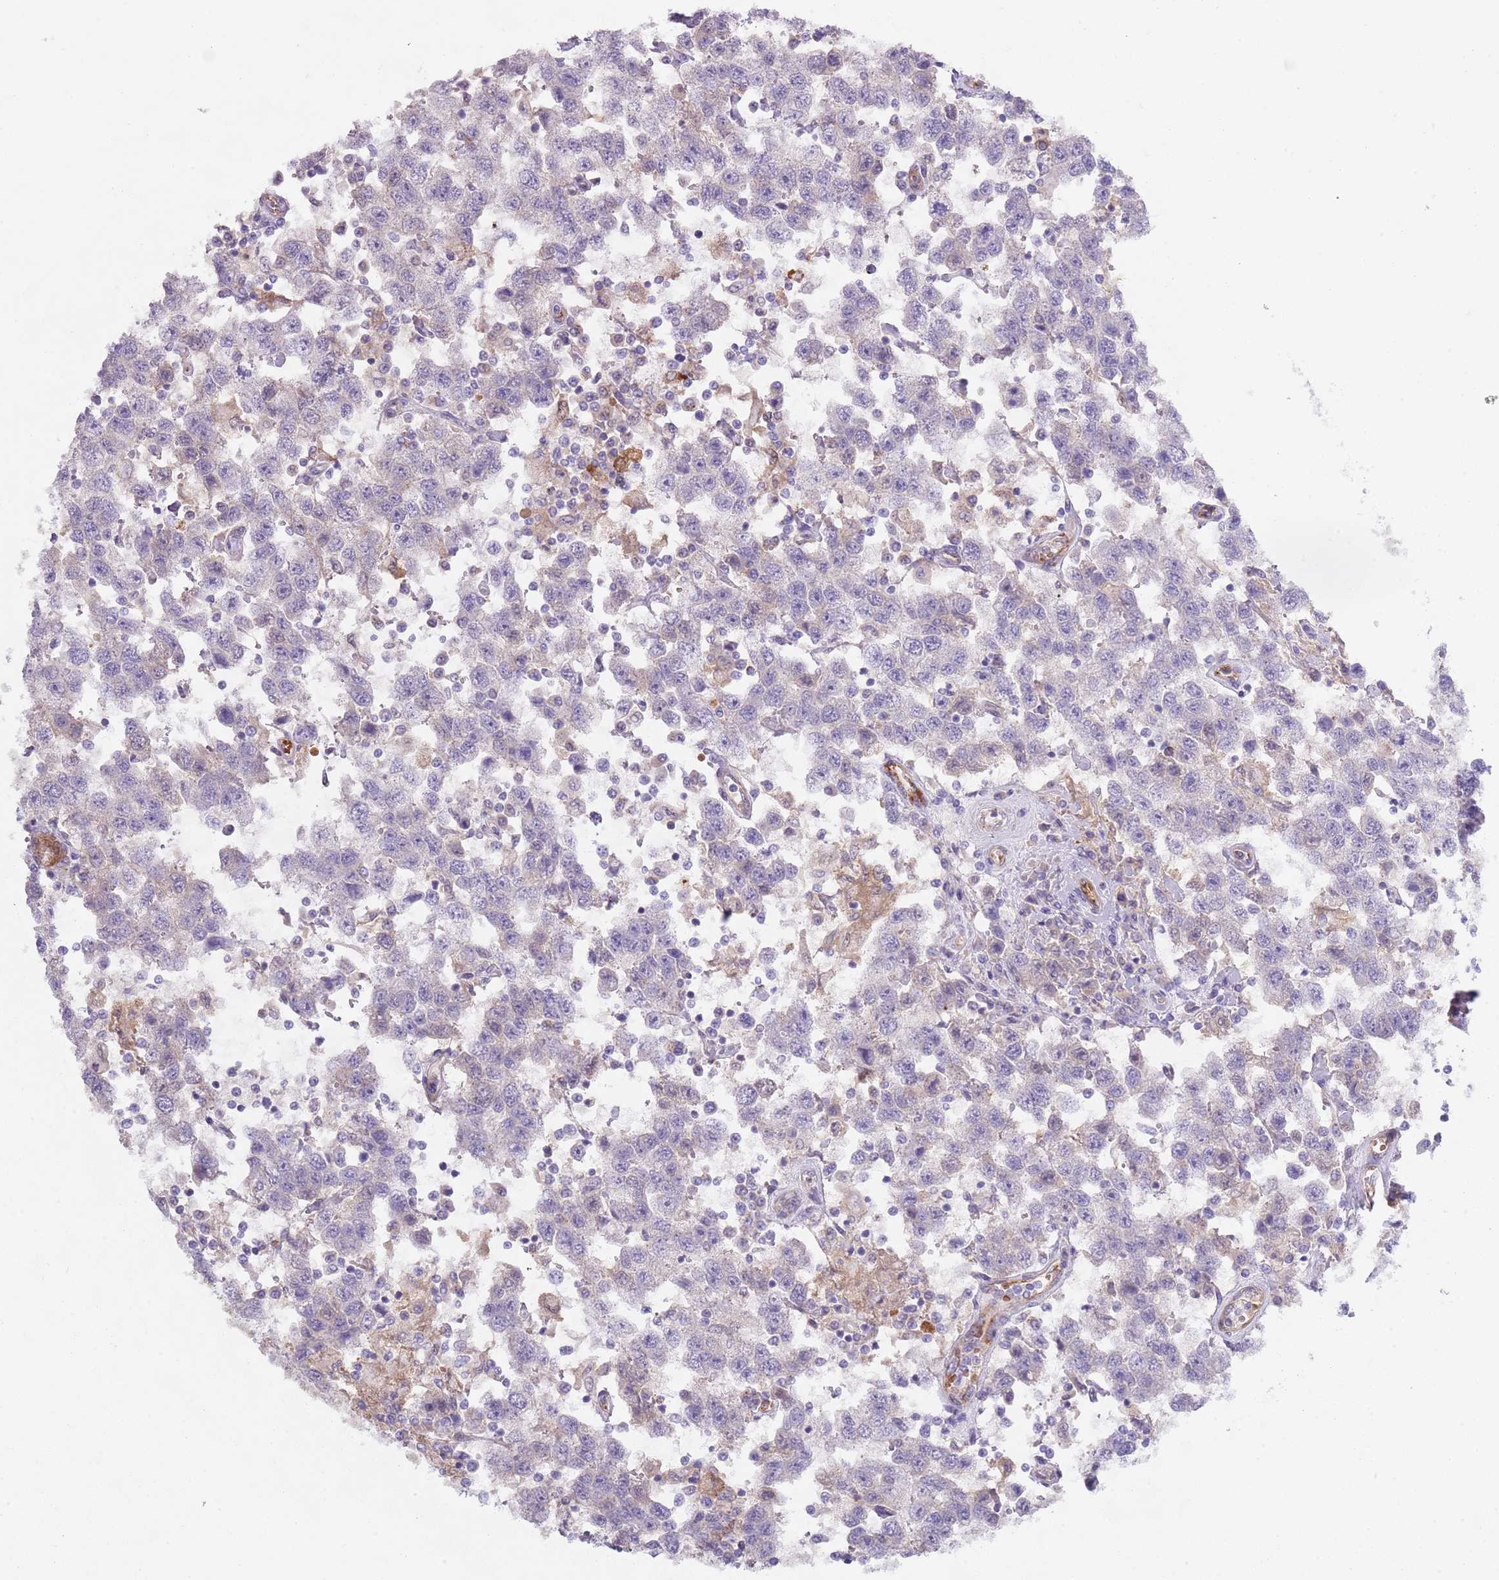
{"staining": {"intensity": "negative", "quantity": "none", "location": "none"}, "tissue": "testis cancer", "cell_type": "Tumor cells", "image_type": "cancer", "snomed": [{"axis": "morphology", "description": "Seminoma, NOS"}, {"axis": "topography", "description": "Testis"}], "caption": "Tumor cells are negative for brown protein staining in seminoma (testis).", "gene": "TINAGL1", "patient": {"sex": "male", "age": 41}}